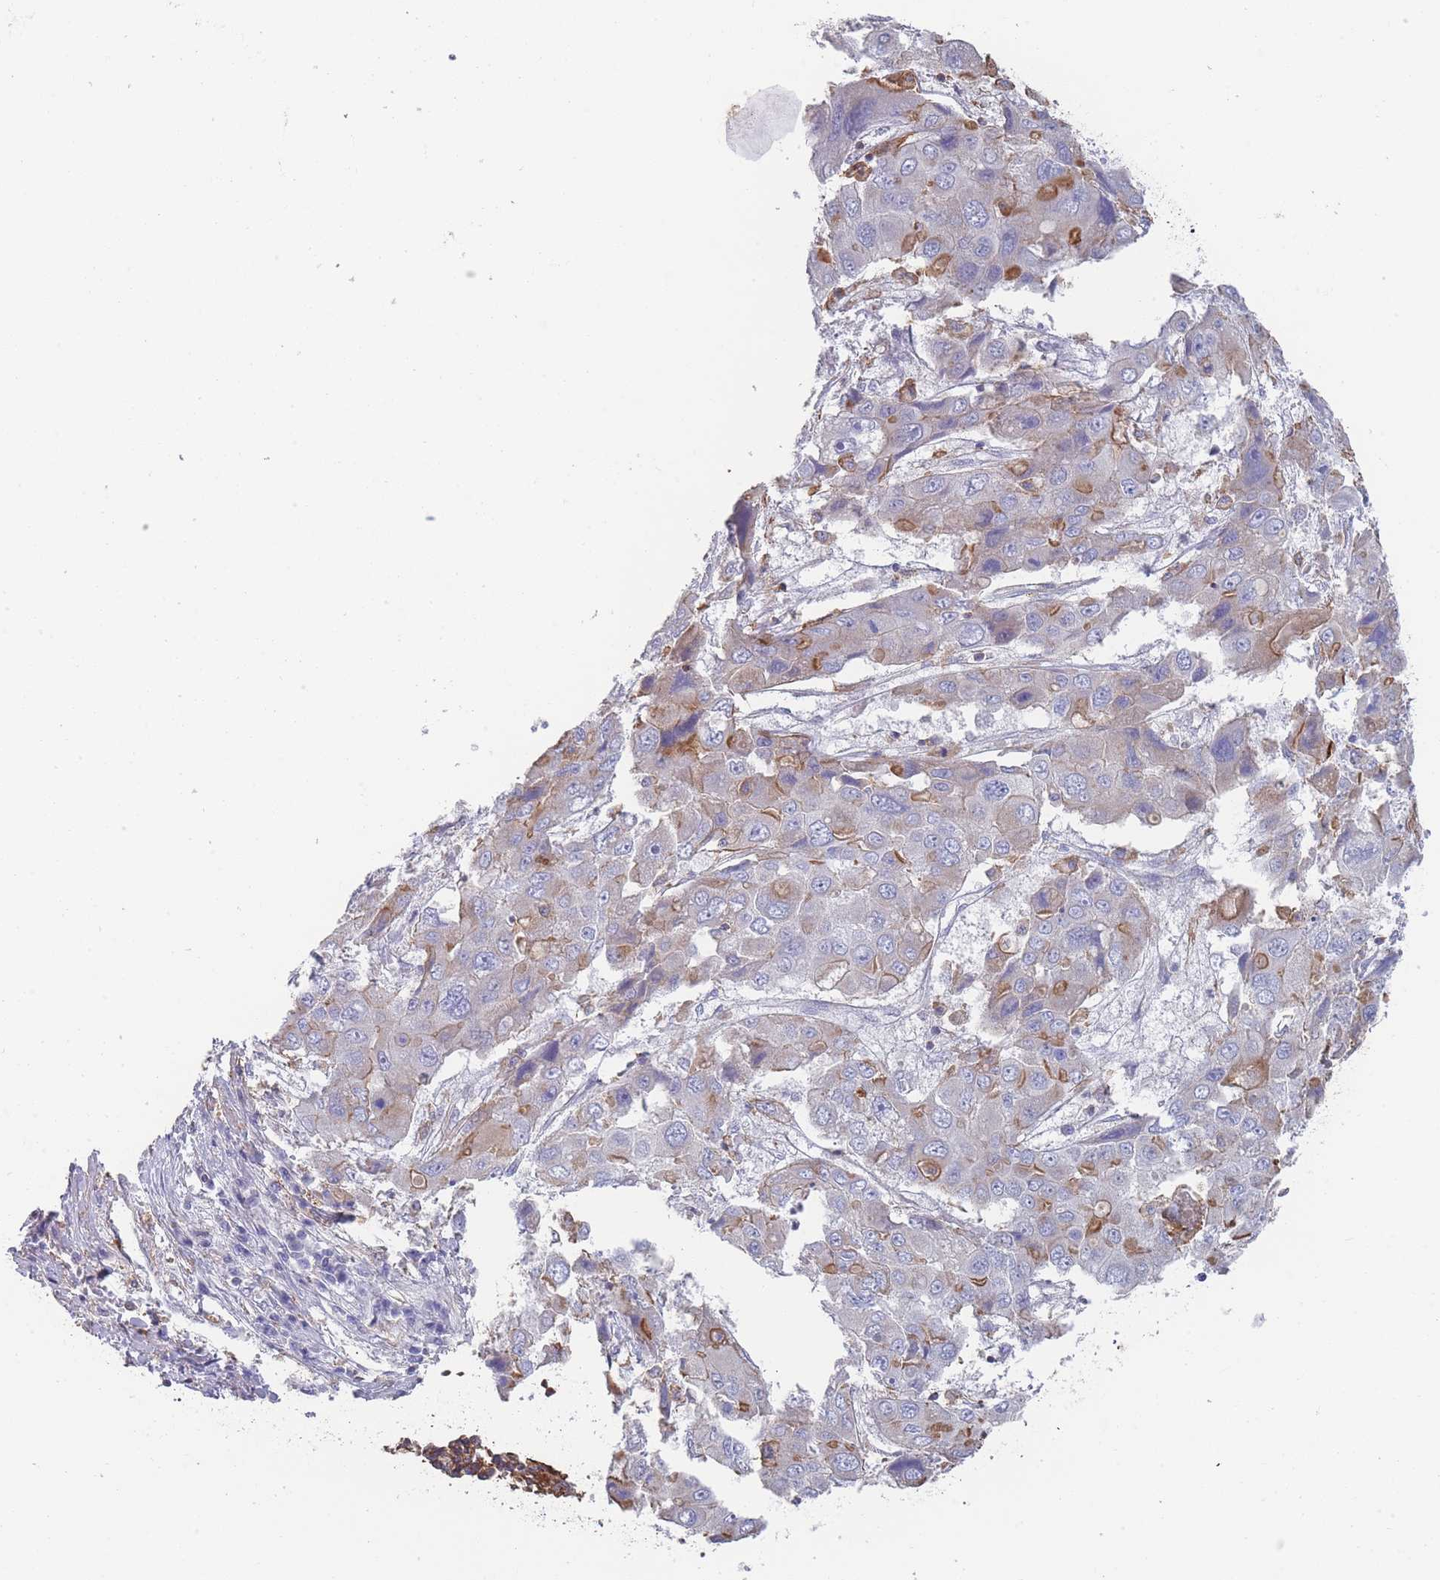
{"staining": {"intensity": "moderate", "quantity": "<25%", "location": "cytoplasmic/membranous"}, "tissue": "liver cancer", "cell_type": "Tumor cells", "image_type": "cancer", "snomed": [{"axis": "morphology", "description": "Cholangiocarcinoma"}, {"axis": "topography", "description": "Liver"}], "caption": "A low amount of moderate cytoplasmic/membranous positivity is present in about <25% of tumor cells in cholangiocarcinoma (liver) tissue.", "gene": "SCCPDH", "patient": {"sex": "male", "age": 67}}